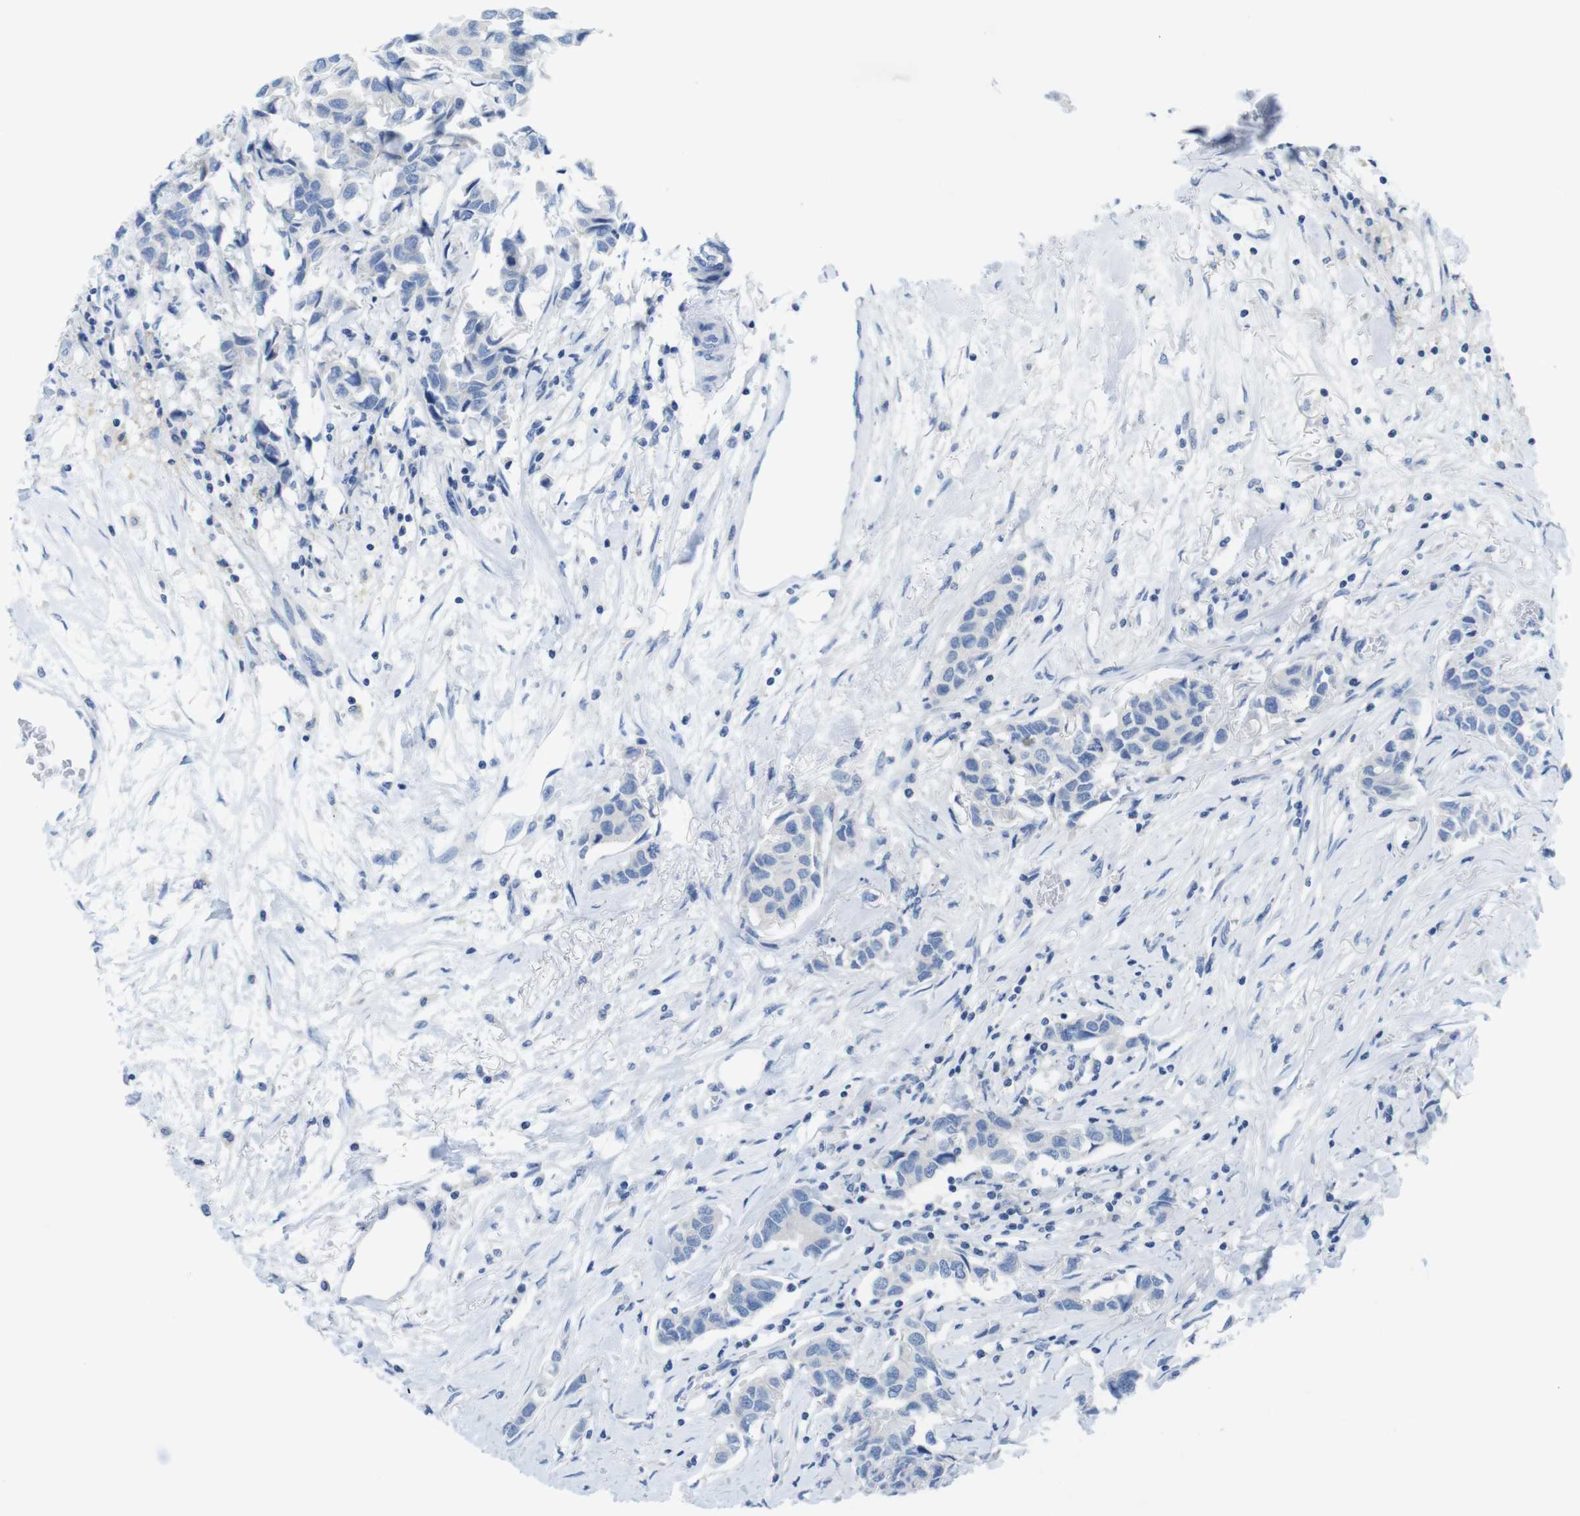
{"staining": {"intensity": "negative", "quantity": "none", "location": "none"}, "tissue": "breast cancer", "cell_type": "Tumor cells", "image_type": "cancer", "snomed": [{"axis": "morphology", "description": "Duct carcinoma"}, {"axis": "topography", "description": "Breast"}], "caption": "The histopathology image reveals no significant expression in tumor cells of breast cancer (intraductal carcinoma).", "gene": "ASIC5", "patient": {"sex": "female", "age": 80}}